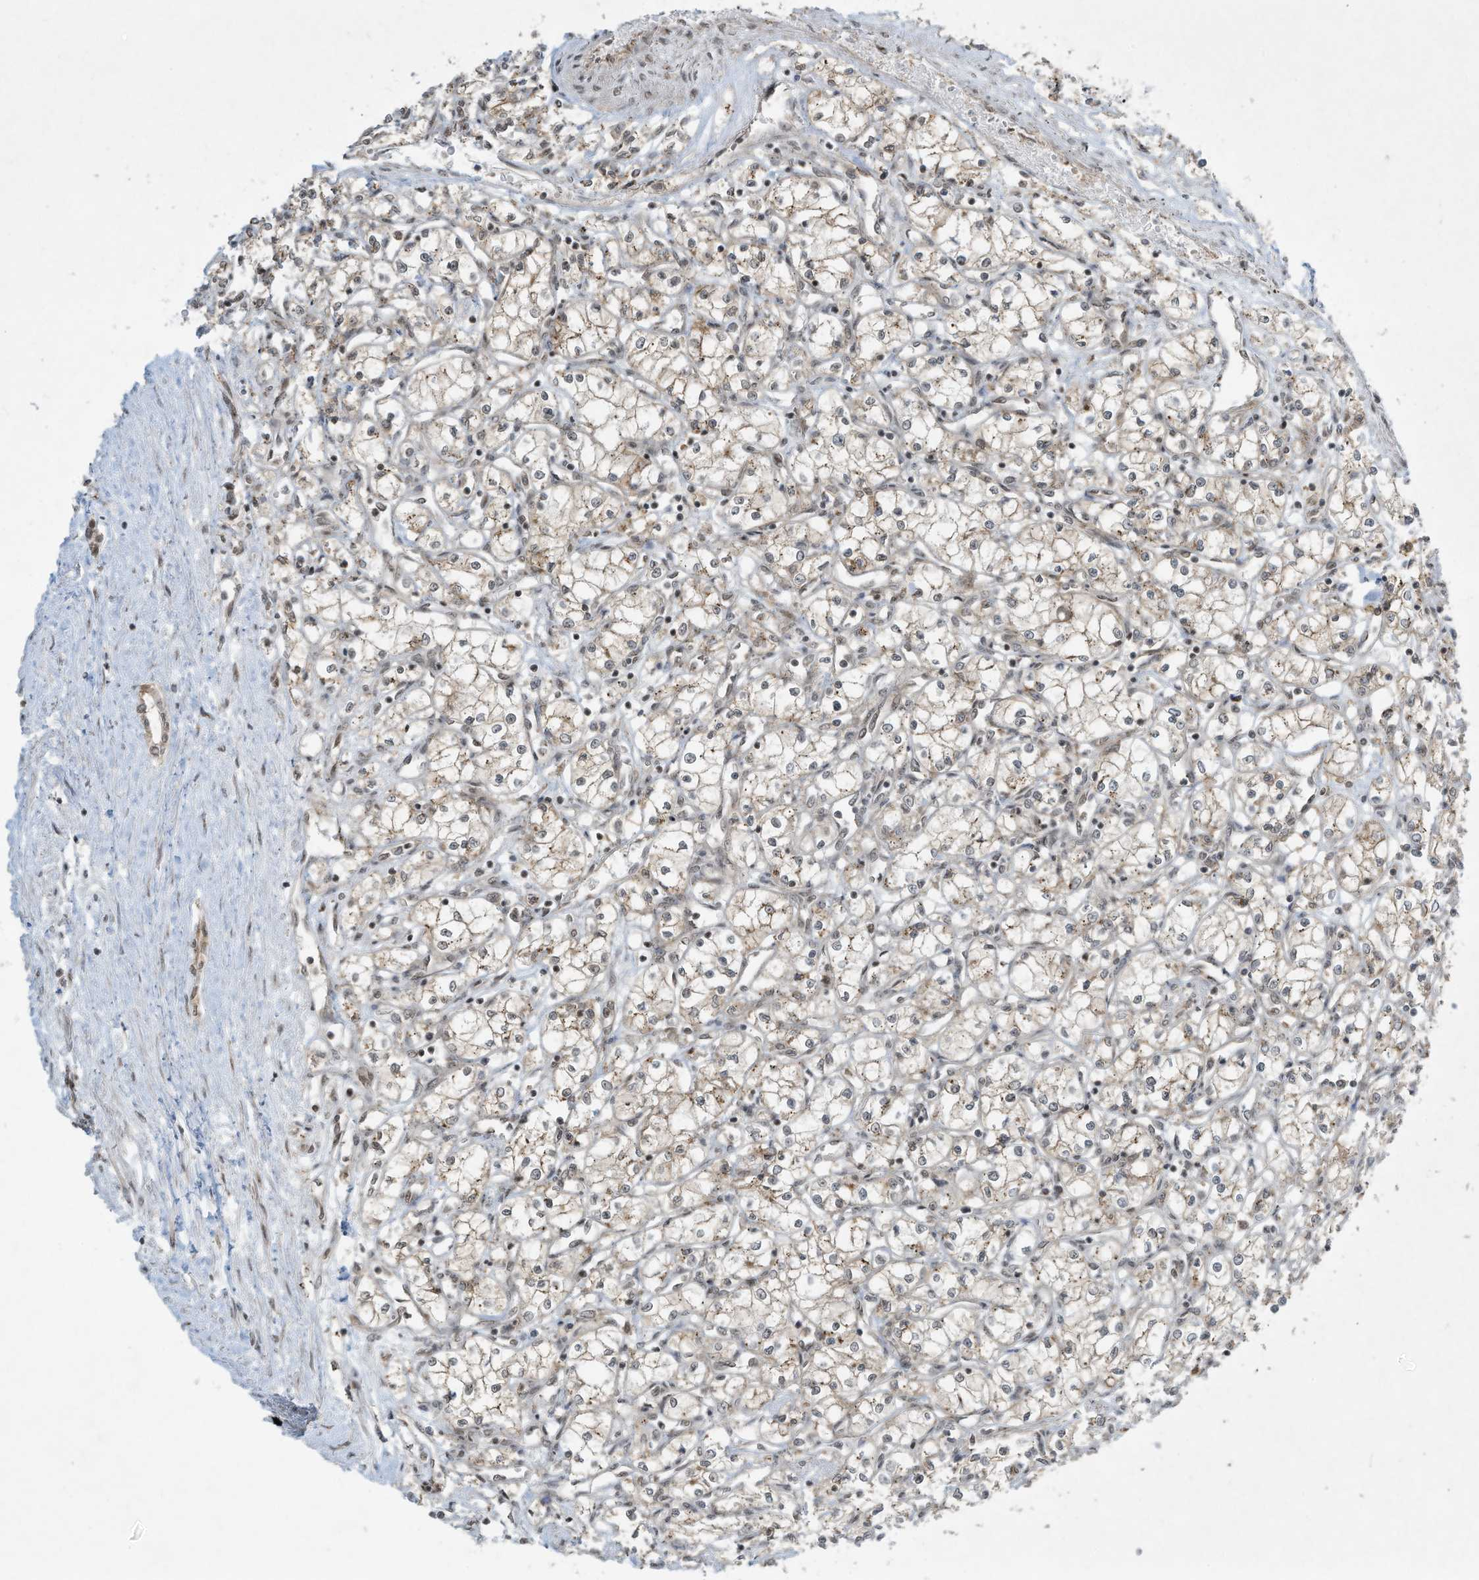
{"staining": {"intensity": "weak", "quantity": "<25%", "location": "cytoplasmic/membranous"}, "tissue": "renal cancer", "cell_type": "Tumor cells", "image_type": "cancer", "snomed": [{"axis": "morphology", "description": "Adenocarcinoma, NOS"}, {"axis": "topography", "description": "Kidney"}], "caption": "Immunohistochemistry (IHC) histopathology image of neoplastic tissue: adenocarcinoma (renal) stained with DAB reveals no significant protein staining in tumor cells.", "gene": "CERT1", "patient": {"sex": "male", "age": 59}}